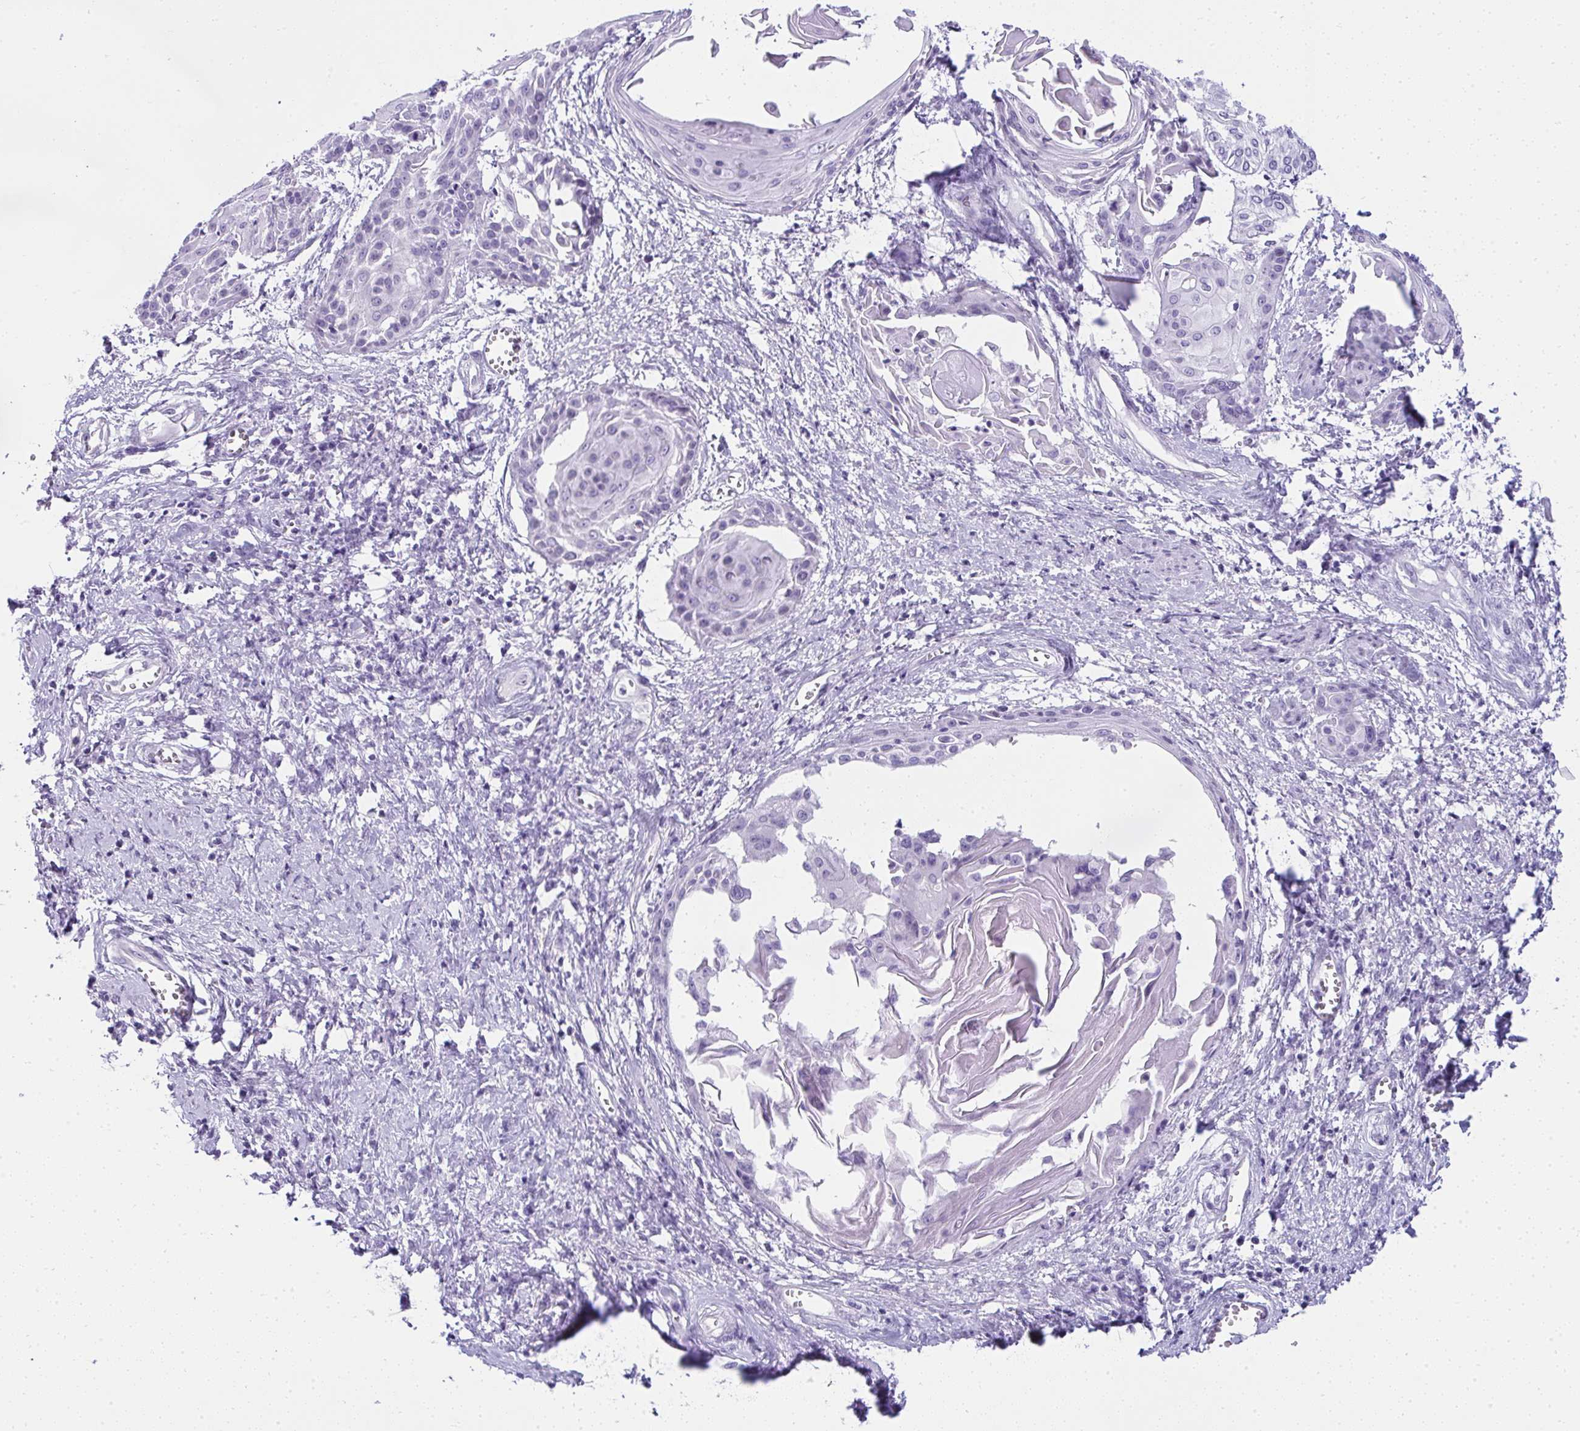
{"staining": {"intensity": "negative", "quantity": "none", "location": "none"}, "tissue": "cervical cancer", "cell_type": "Tumor cells", "image_type": "cancer", "snomed": [{"axis": "morphology", "description": "Squamous cell carcinoma, NOS"}, {"axis": "topography", "description": "Cervix"}], "caption": "Protein analysis of cervical cancer demonstrates no significant positivity in tumor cells. (DAB immunohistochemistry (IHC), high magnification).", "gene": "RNF183", "patient": {"sex": "female", "age": 57}}